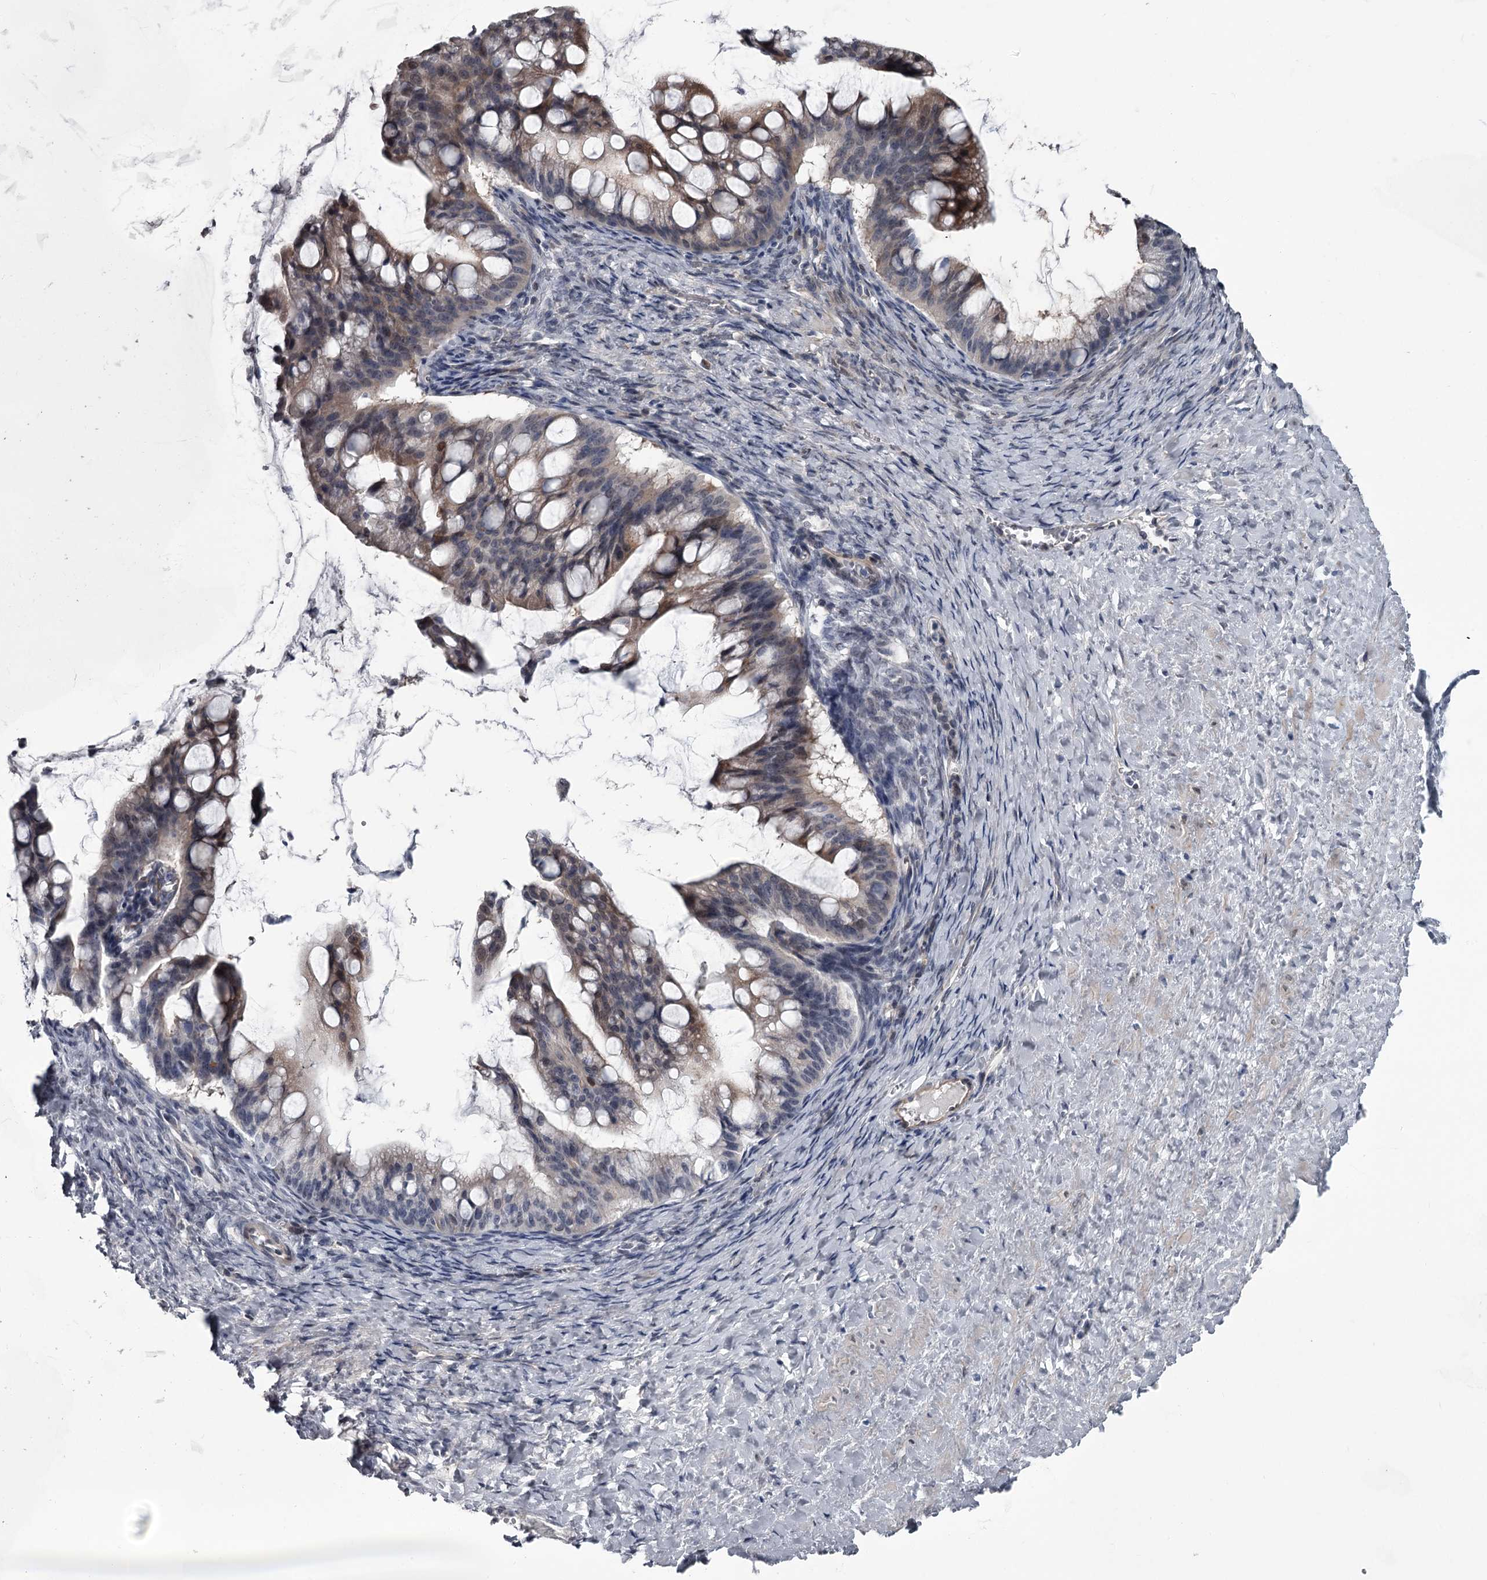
{"staining": {"intensity": "weak", "quantity": "<25%", "location": "cytoplasmic/membranous"}, "tissue": "ovarian cancer", "cell_type": "Tumor cells", "image_type": "cancer", "snomed": [{"axis": "morphology", "description": "Cystadenocarcinoma, mucinous, NOS"}, {"axis": "topography", "description": "Ovary"}], "caption": "There is no significant positivity in tumor cells of ovarian cancer (mucinous cystadenocarcinoma).", "gene": "PRPF40B", "patient": {"sex": "female", "age": 73}}